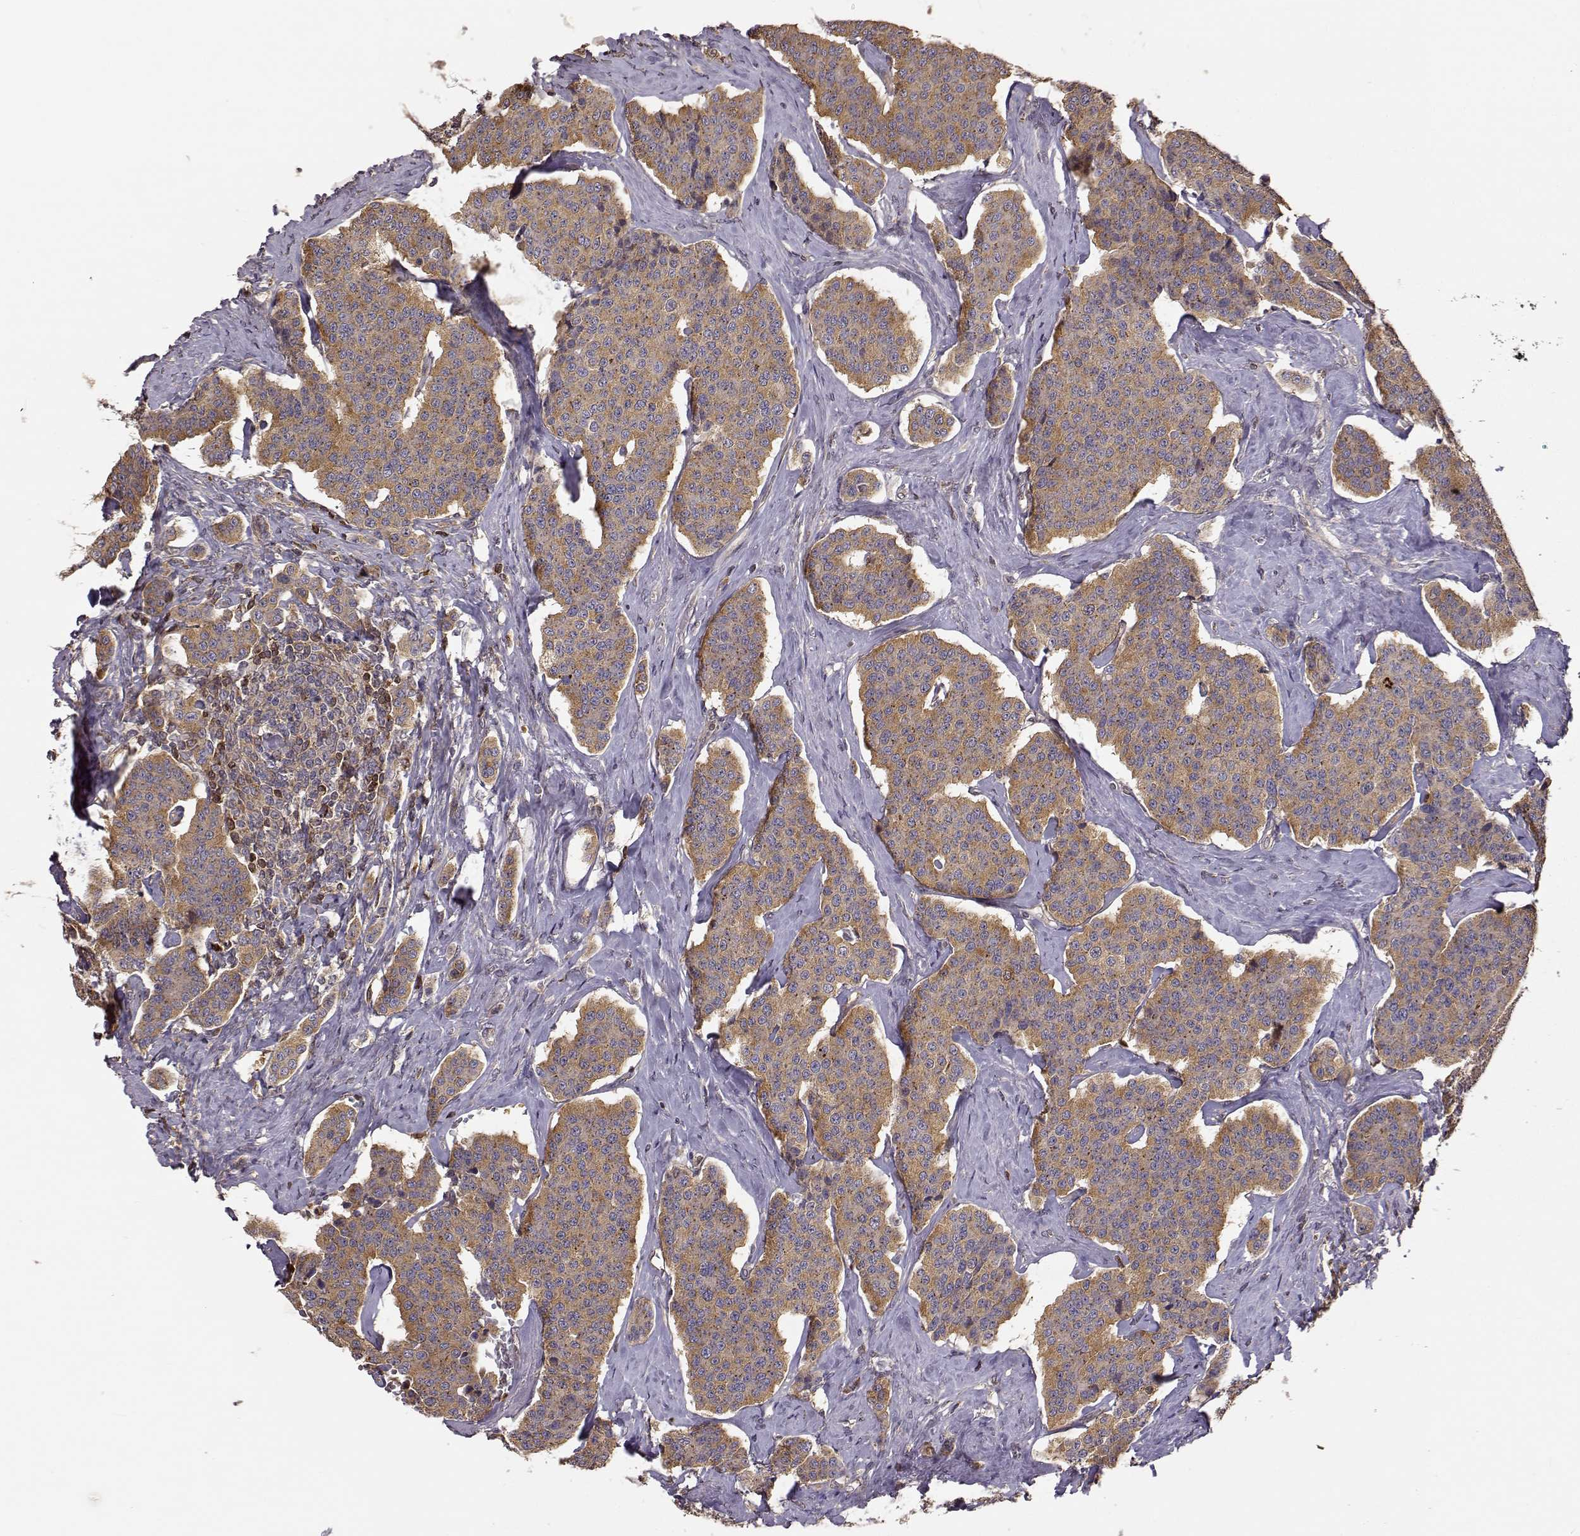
{"staining": {"intensity": "moderate", "quantity": ">75%", "location": "cytoplasmic/membranous"}, "tissue": "carcinoid", "cell_type": "Tumor cells", "image_type": "cancer", "snomed": [{"axis": "morphology", "description": "Carcinoid, malignant, NOS"}, {"axis": "topography", "description": "Small intestine"}], "caption": "Brown immunohistochemical staining in human carcinoid reveals moderate cytoplasmic/membranous staining in about >75% of tumor cells.", "gene": "CRIM1", "patient": {"sex": "female", "age": 58}}